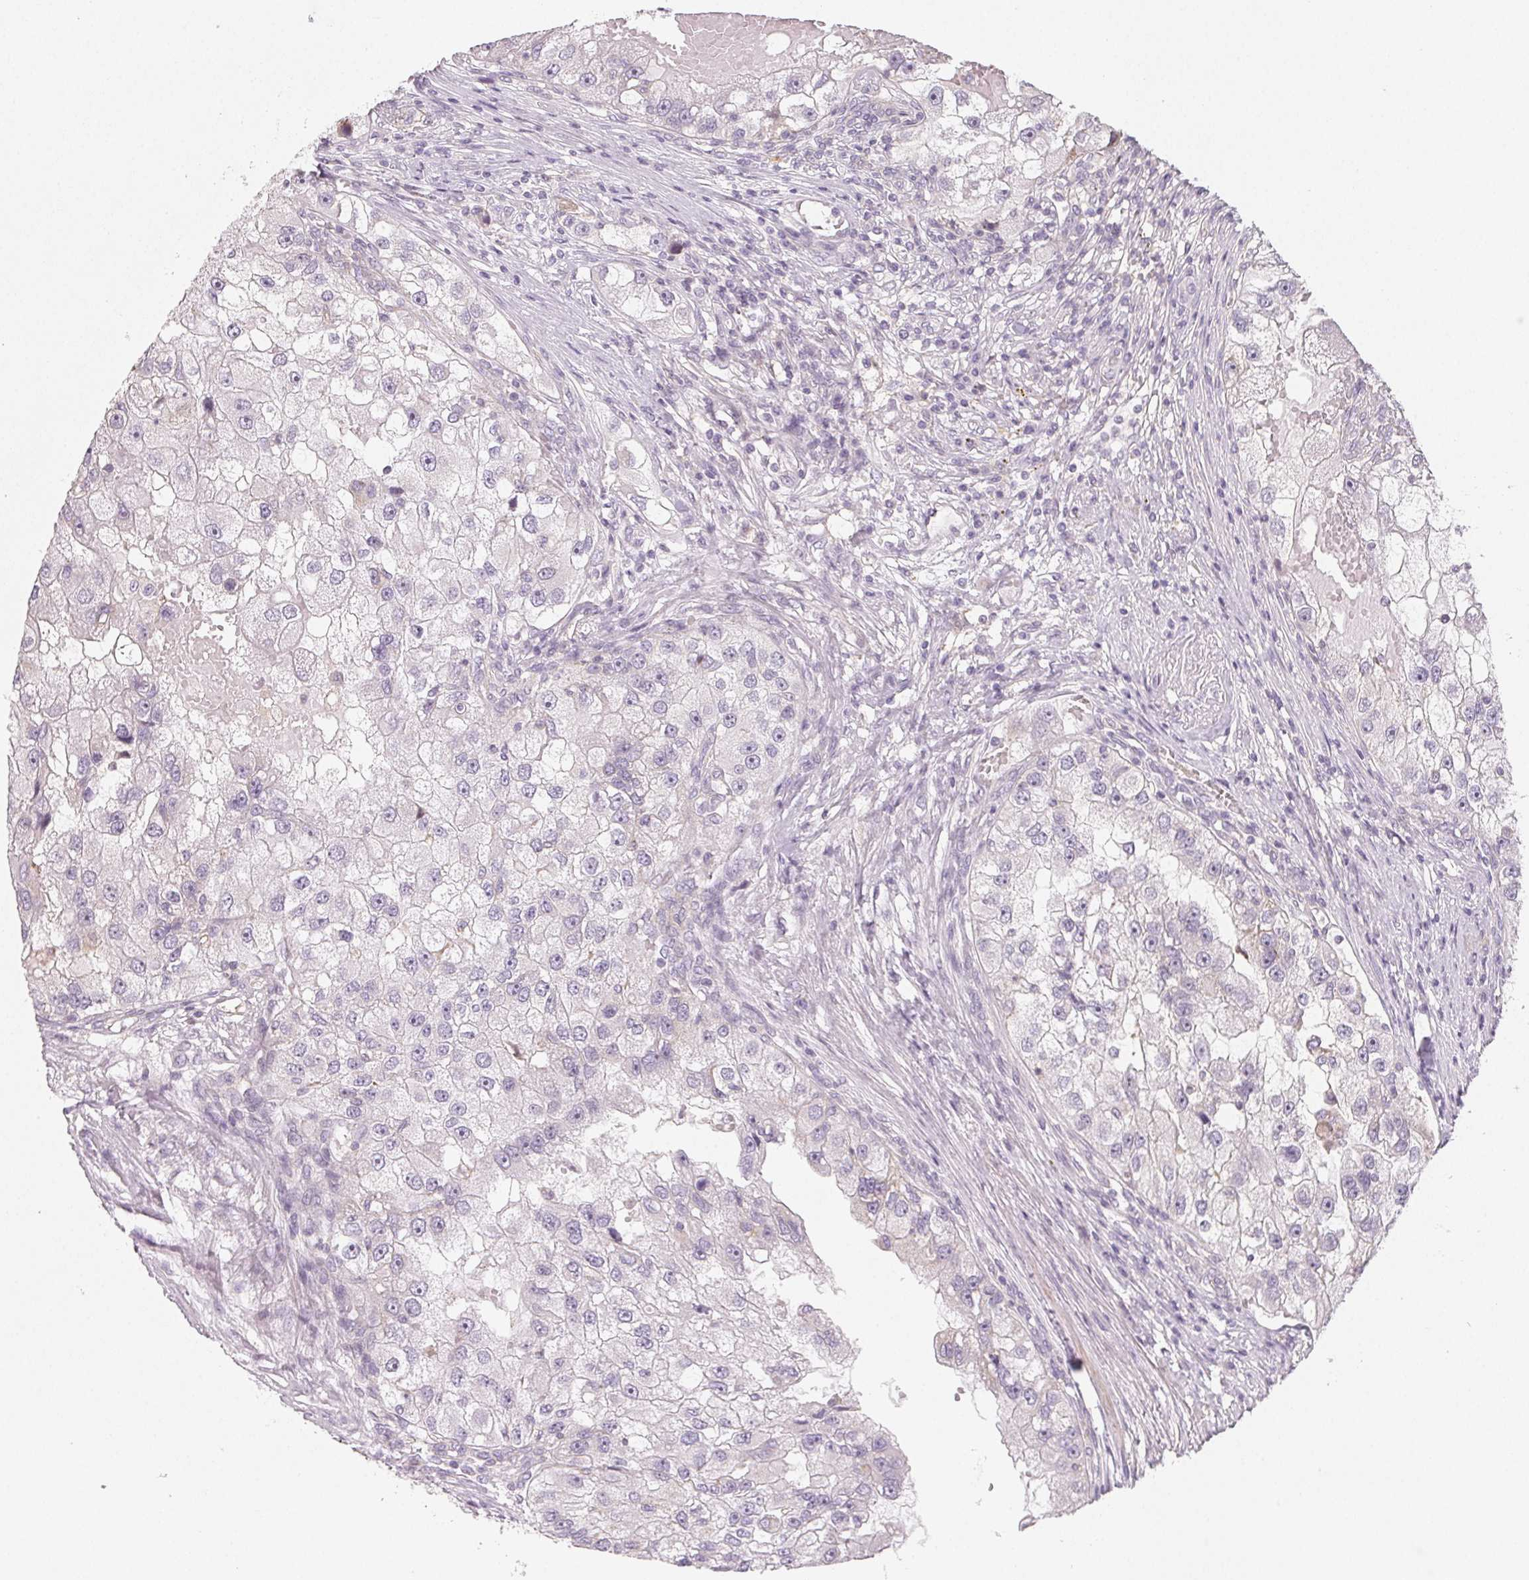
{"staining": {"intensity": "negative", "quantity": "none", "location": "none"}, "tissue": "renal cancer", "cell_type": "Tumor cells", "image_type": "cancer", "snomed": [{"axis": "morphology", "description": "Adenocarcinoma, NOS"}, {"axis": "topography", "description": "Kidney"}], "caption": "A micrograph of renal adenocarcinoma stained for a protein shows no brown staining in tumor cells. (Stains: DAB immunohistochemistry (IHC) with hematoxylin counter stain, Microscopy: brightfield microscopy at high magnification).", "gene": "LRRC23", "patient": {"sex": "male", "age": 63}}